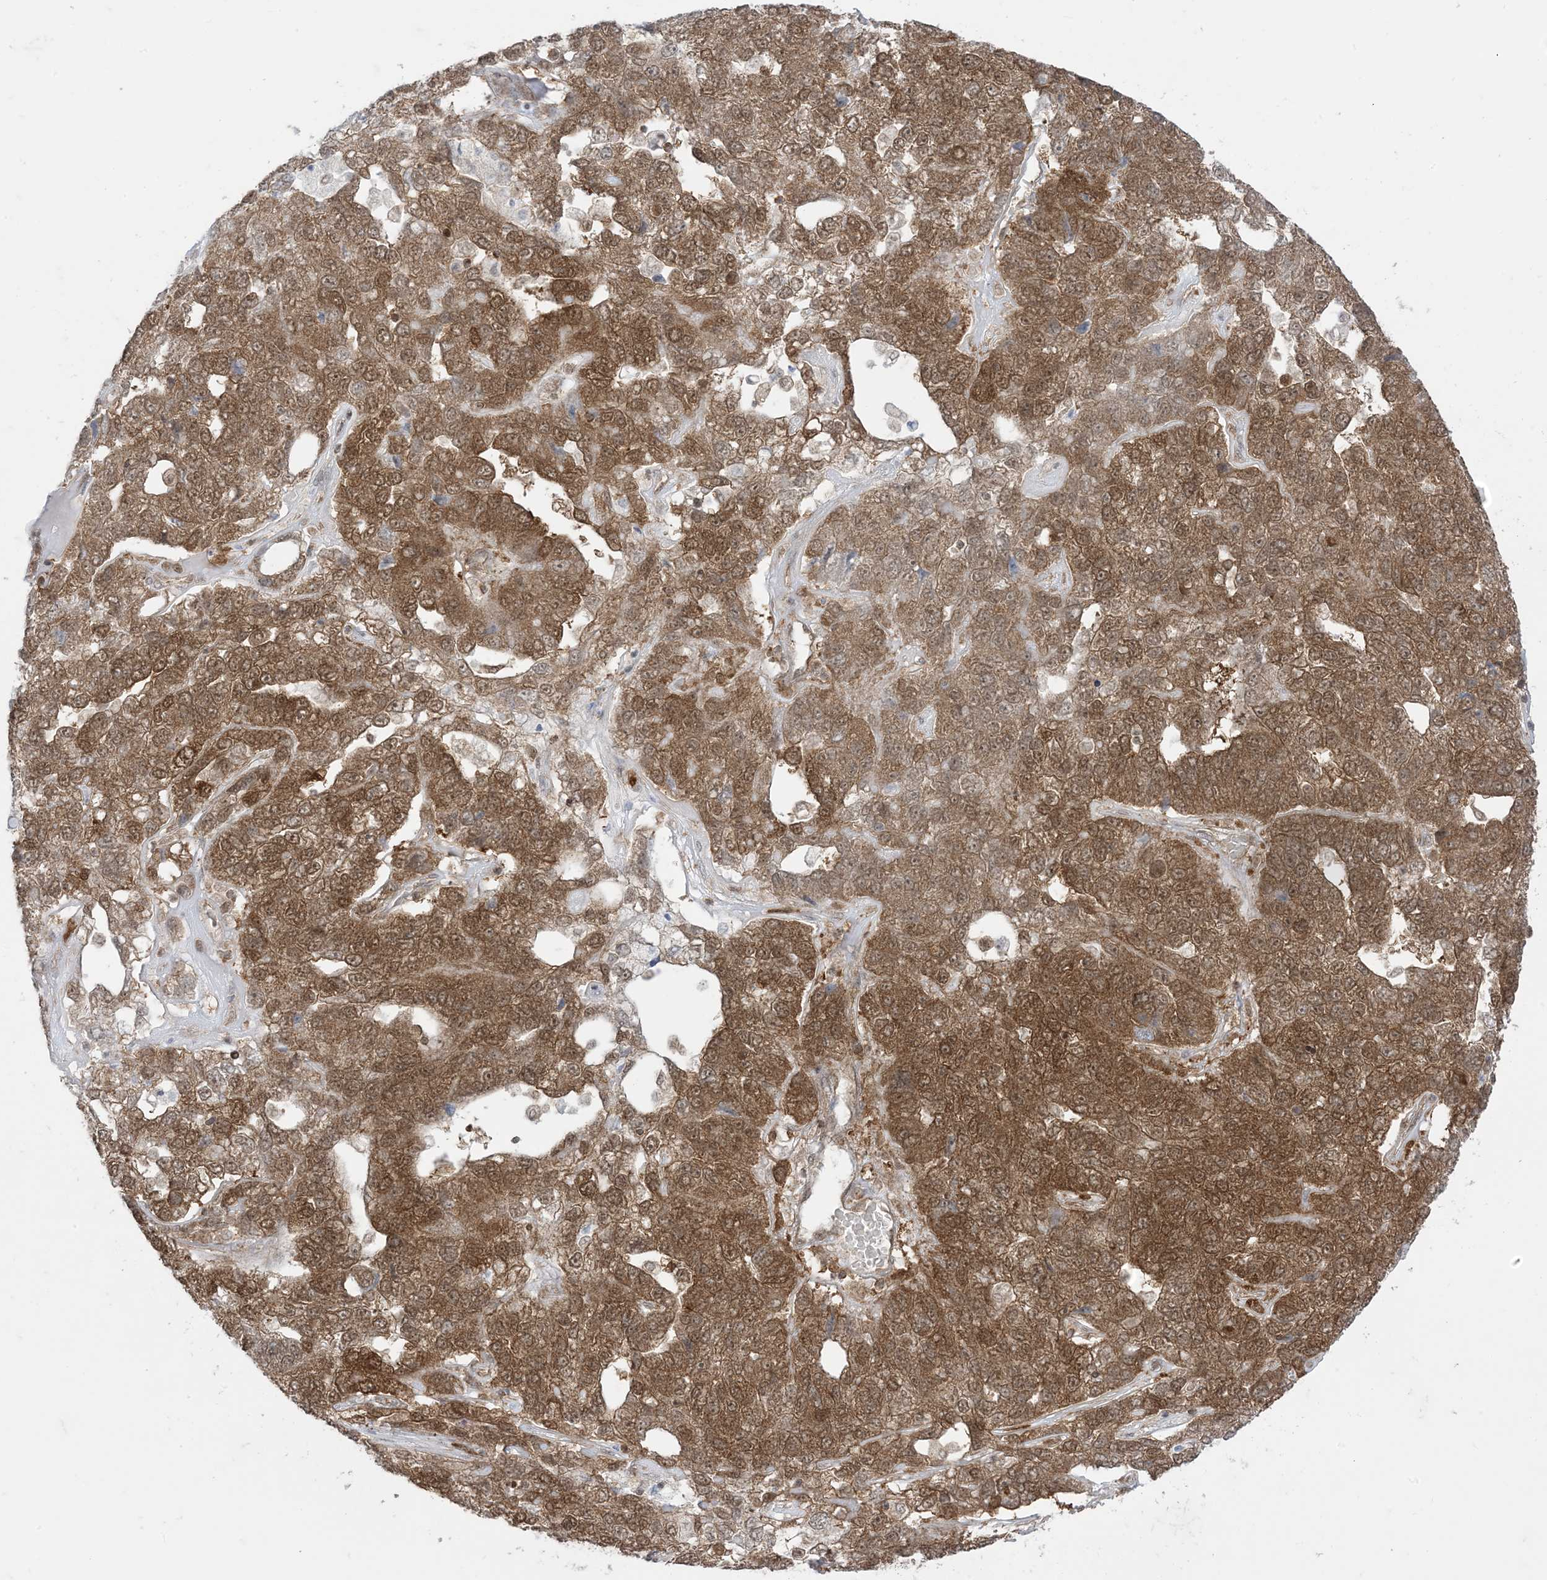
{"staining": {"intensity": "moderate", "quantity": ">75%", "location": "cytoplasmic/membranous,nuclear"}, "tissue": "pancreatic cancer", "cell_type": "Tumor cells", "image_type": "cancer", "snomed": [{"axis": "morphology", "description": "Adenocarcinoma, NOS"}, {"axis": "topography", "description": "Pancreas"}], "caption": "Immunohistochemistry (IHC) of pancreatic adenocarcinoma demonstrates medium levels of moderate cytoplasmic/membranous and nuclear staining in approximately >75% of tumor cells. (brown staining indicates protein expression, while blue staining denotes nuclei).", "gene": "PTPA", "patient": {"sex": "female", "age": 61}}